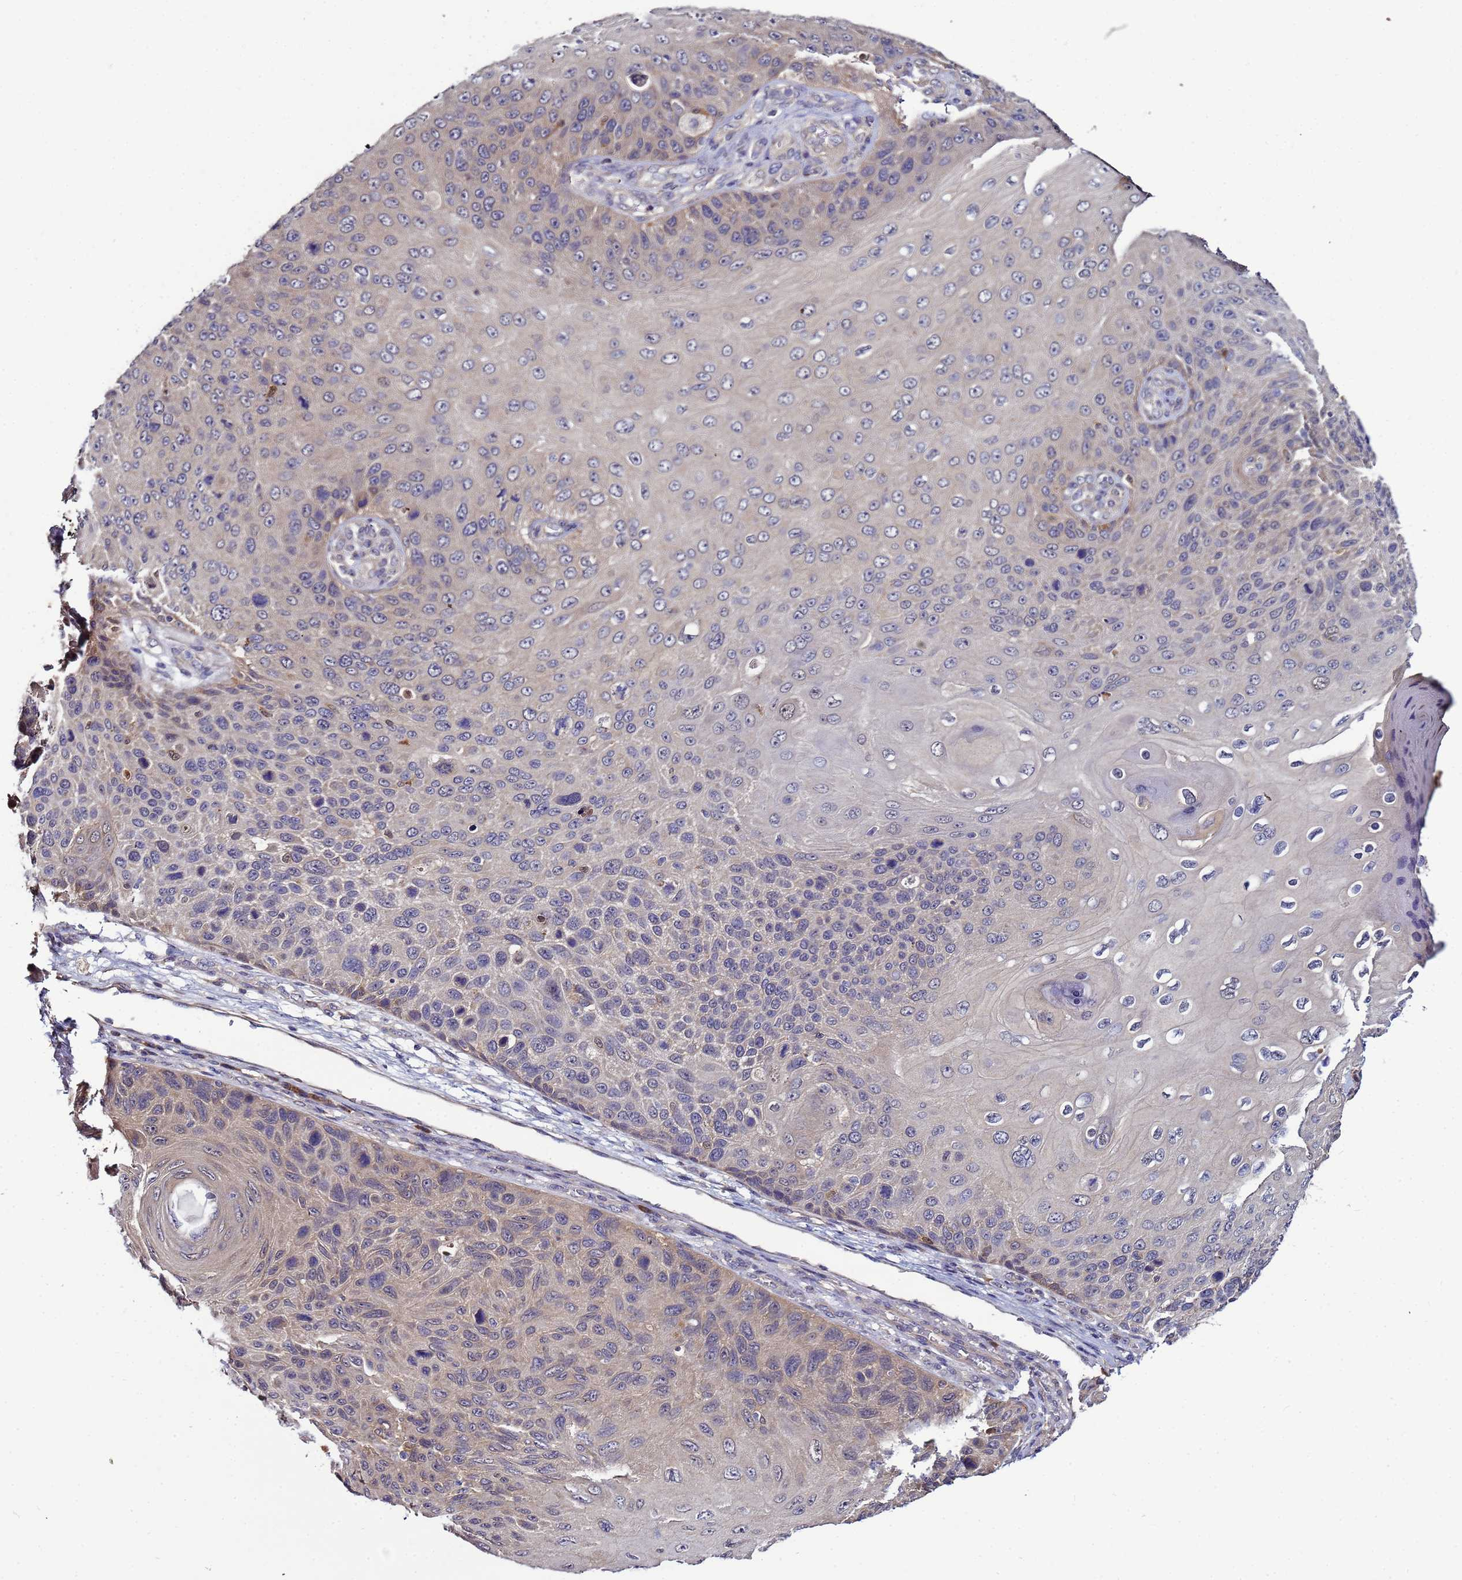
{"staining": {"intensity": "weak", "quantity": "<25%", "location": "cytoplasmic/membranous"}, "tissue": "skin cancer", "cell_type": "Tumor cells", "image_type": "cancer", "snomed": [{"axis": "morphology", "description": "Squamous cell carcinoma, NOS"}, {"axis": "topography", "description": "Skin"}], "caption": "Protein analysis of skin squamous cell carcinoma demonstrates no significant expression in tumor cells. The staining was performed using DAB to visualize the protein expression in brown, while the nuclei were stained in blue with hematoxylin (Magnification: 20x).", "gene": "NAXE", "patient": {"sex": "female", "age": 88}}